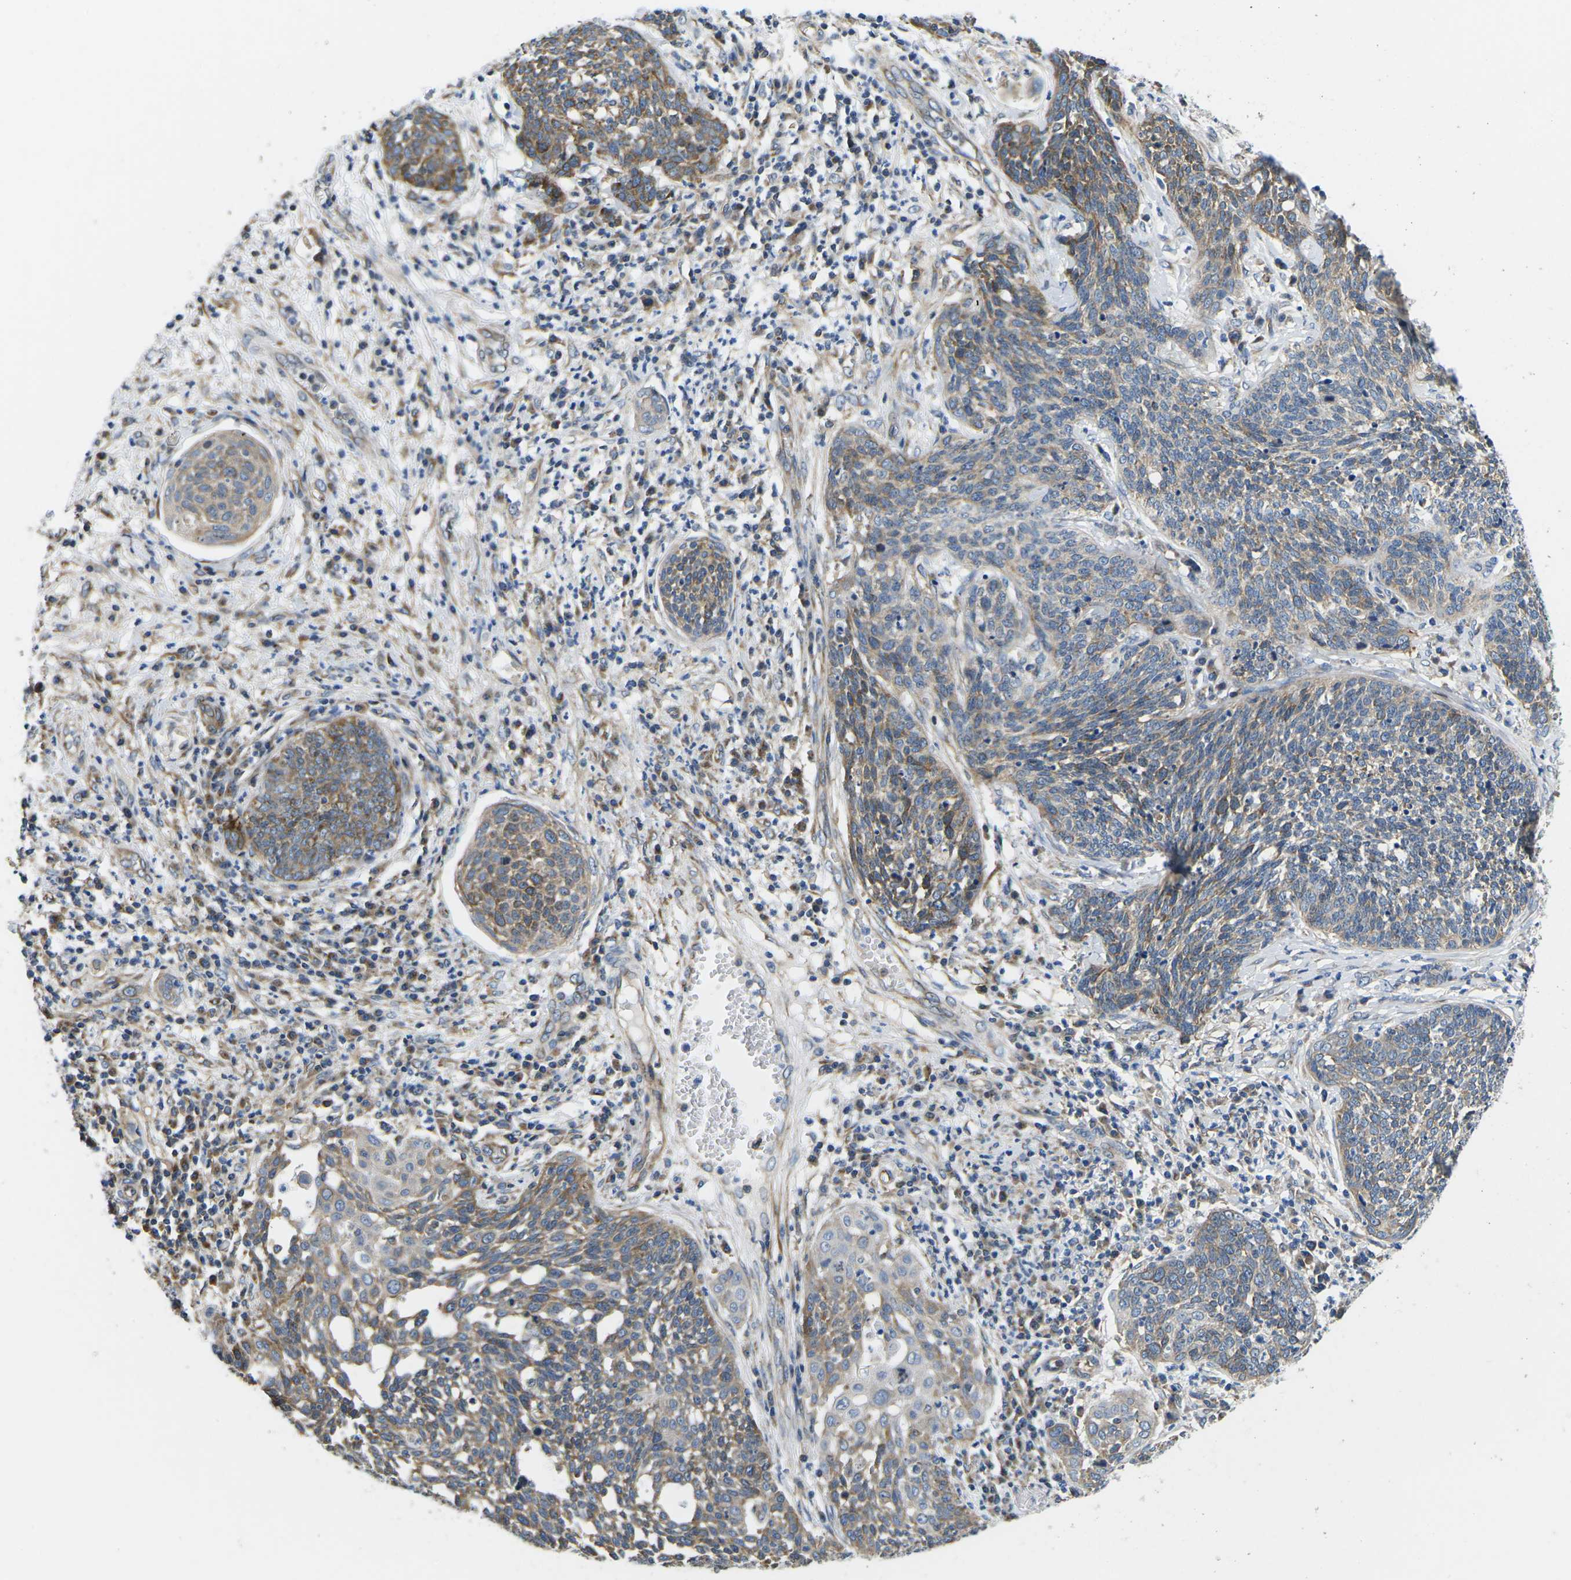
{"staining": {"intensity": "moderate", "quantity": "25%-75%", "location": "cytoplasmic/membranous"}, "tissue": "cervical cancer", "cell_type": "Tumor cells", "image_type": "cancer", "snomed": [{"axis": "morphology", "description": "Squamous cell carcinoma, NOS"}, {"axis": "topography", "description": "Cervix"}], "caption": "A brown stain shows moderate cytoplasmic/membranous staining of a protein in cervical squamous cell carcinoma tumor cells.", "gene": "TMEFF2", "patient": {"sex": "female", "age": 34}}